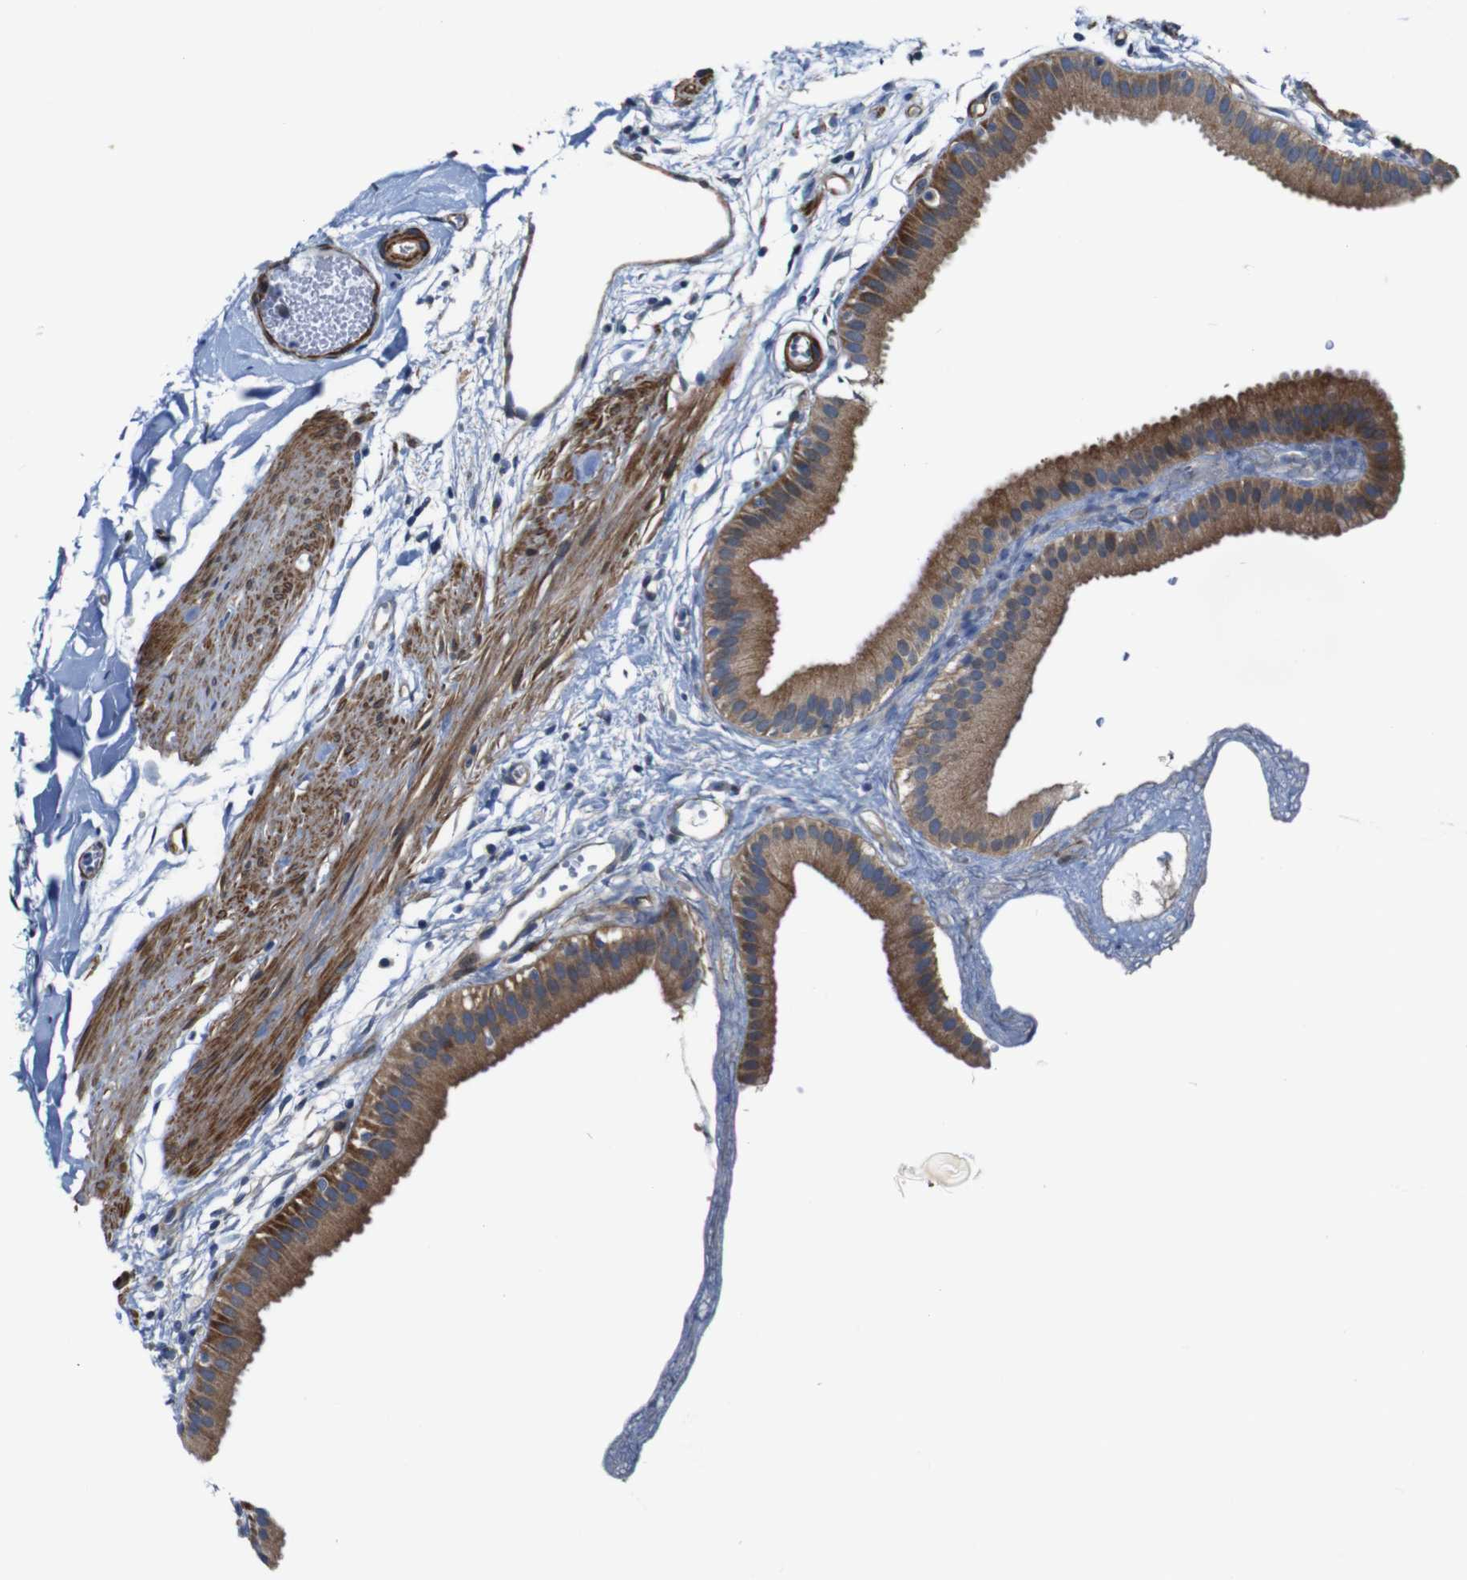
{"staining": {"intensity": "moderate", "quantity": ">75%", "location": "cytoplasmic/membranous"}, "tissue": "gallbladder", "cell_type": "Glandular cells", "image_type": "normal", "snomed": [{"axis": "morphology", "description": "Normal tissue, NOS"}, {"axis": "topography", "description": "Gallbladder"}], "caption": "Brown immunohistochemical staining in unremarkable gallbladder shows moderate cytoplasmic/membranous positivity in approximately >75% of glandular cells. (DAB IHC with brightfield microscopy, high magnification).", "gene": "GGT7", "patient": {"sex": "female", "age": 64}}